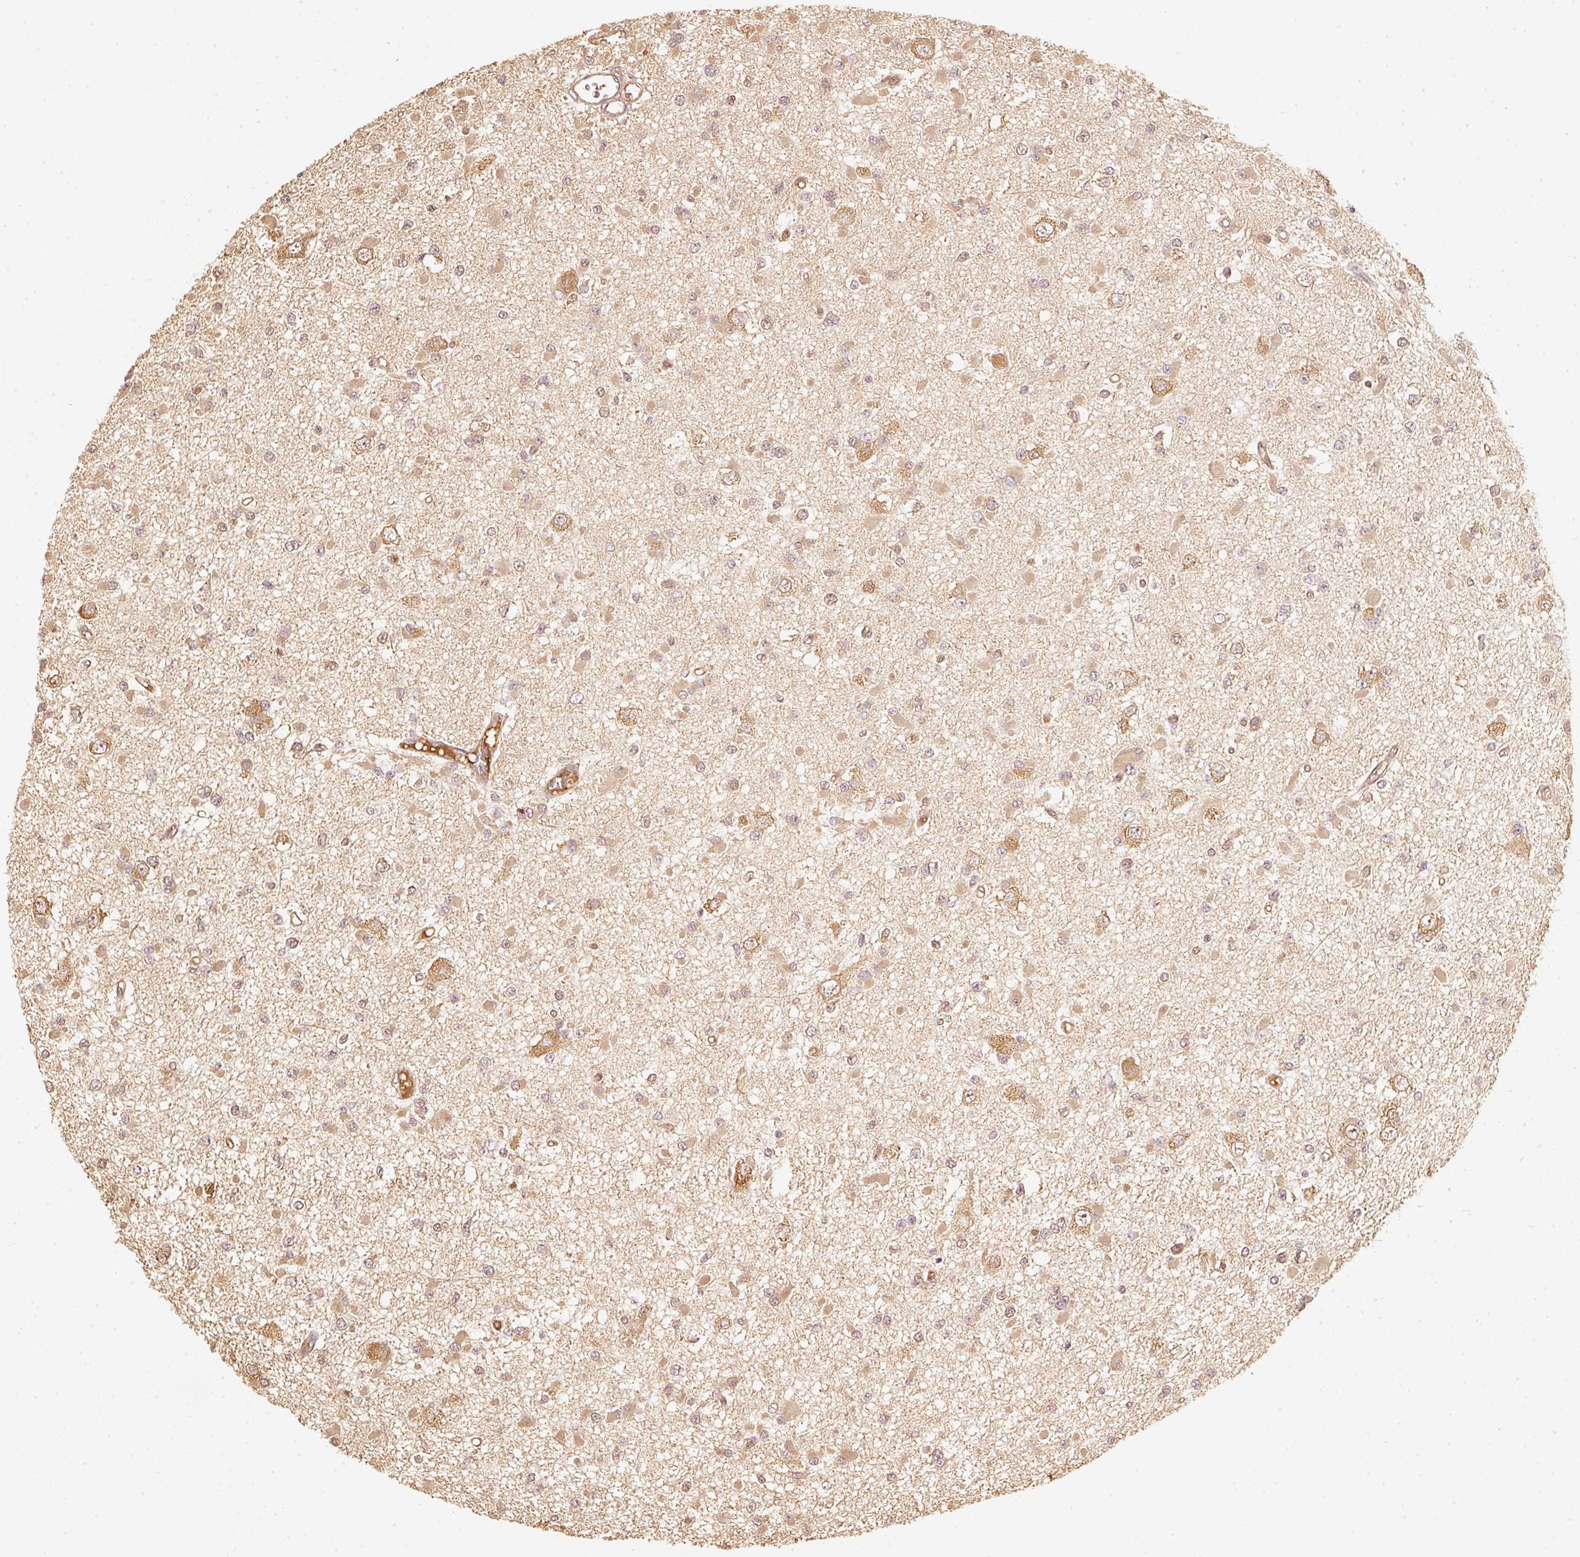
{"staining": {"intensity": "moderate", "quantity": ">75%", "location": "cytoplasmic/membranous"}, "tissue": "glioma", "cell_type": "Tumor cells", "image_type": "cancer", "snomed": [{"axis": "morphology", "description": "Glioma, malignant, Low grade"}, {"axis": "topography", "description": "Brain"}], "caption": "Human low-grade glioma (malignant) stained with a protein marker displays moderate staining in tumor cells.", "gene": "STAU1", "patient": {"sex": "female", "age": 22}}